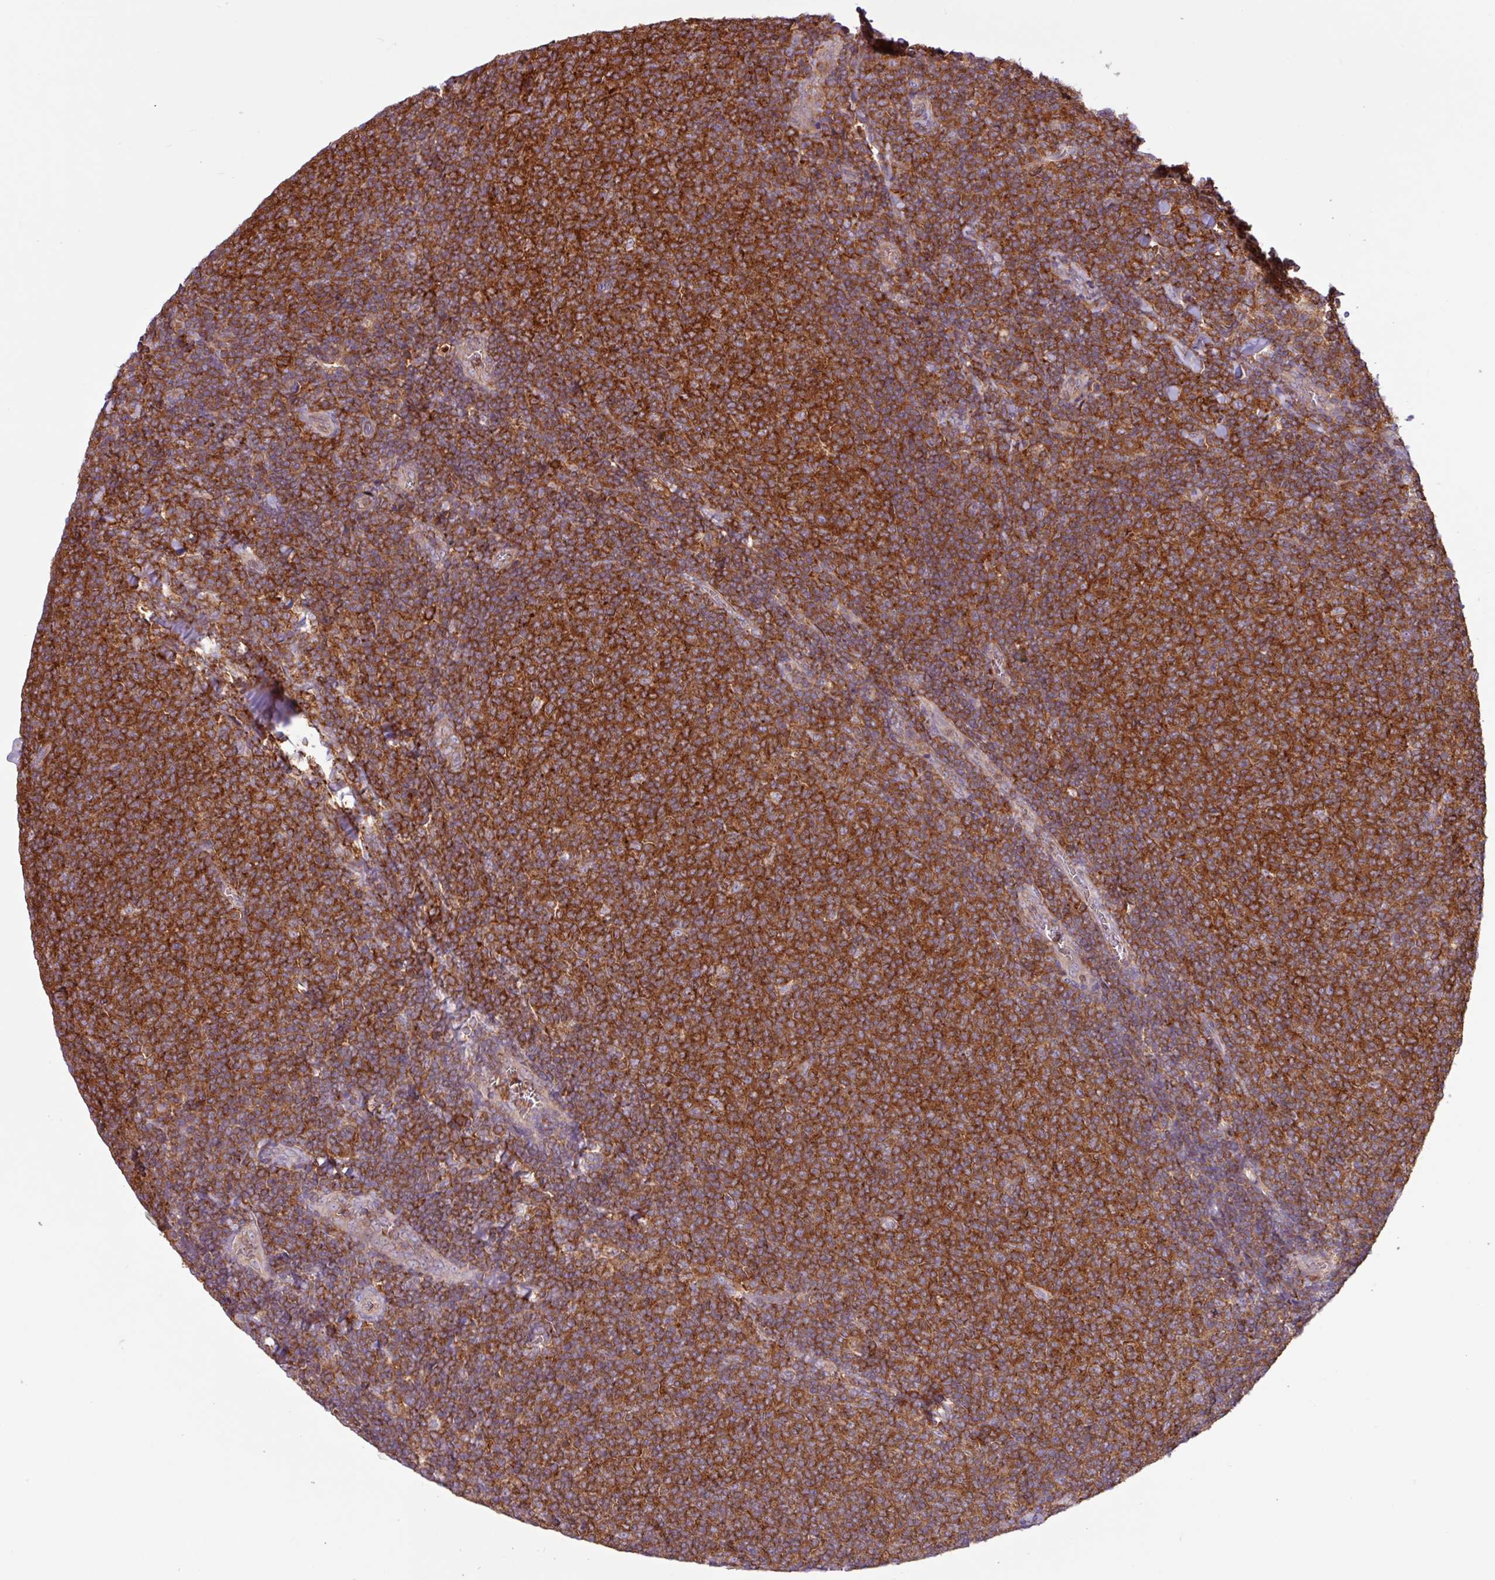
{"staining": {"intensity": "strong", "quantity": ">75%", "location": "cytoplasmic/membranous"}, "tissue": "lymphoma", "cell_type": "Tumor cells", "image_type": "cancer", "snomed": [{"axis": "morphology", "description": "Malignant lymphoma, non-Hodgkin's type, Low grade"}, {"axis": "topography", "description": "Lymph node"}], "caption": "Protein analysis of lymphoma tissue demonstrates strong cytoplasmic/membranous expression in about >75% of tumor cells. (IHC, brightfield microscopy, high magnification).", "gene": "ACTR3", "patient": {"sex": "male", "age": 52}}